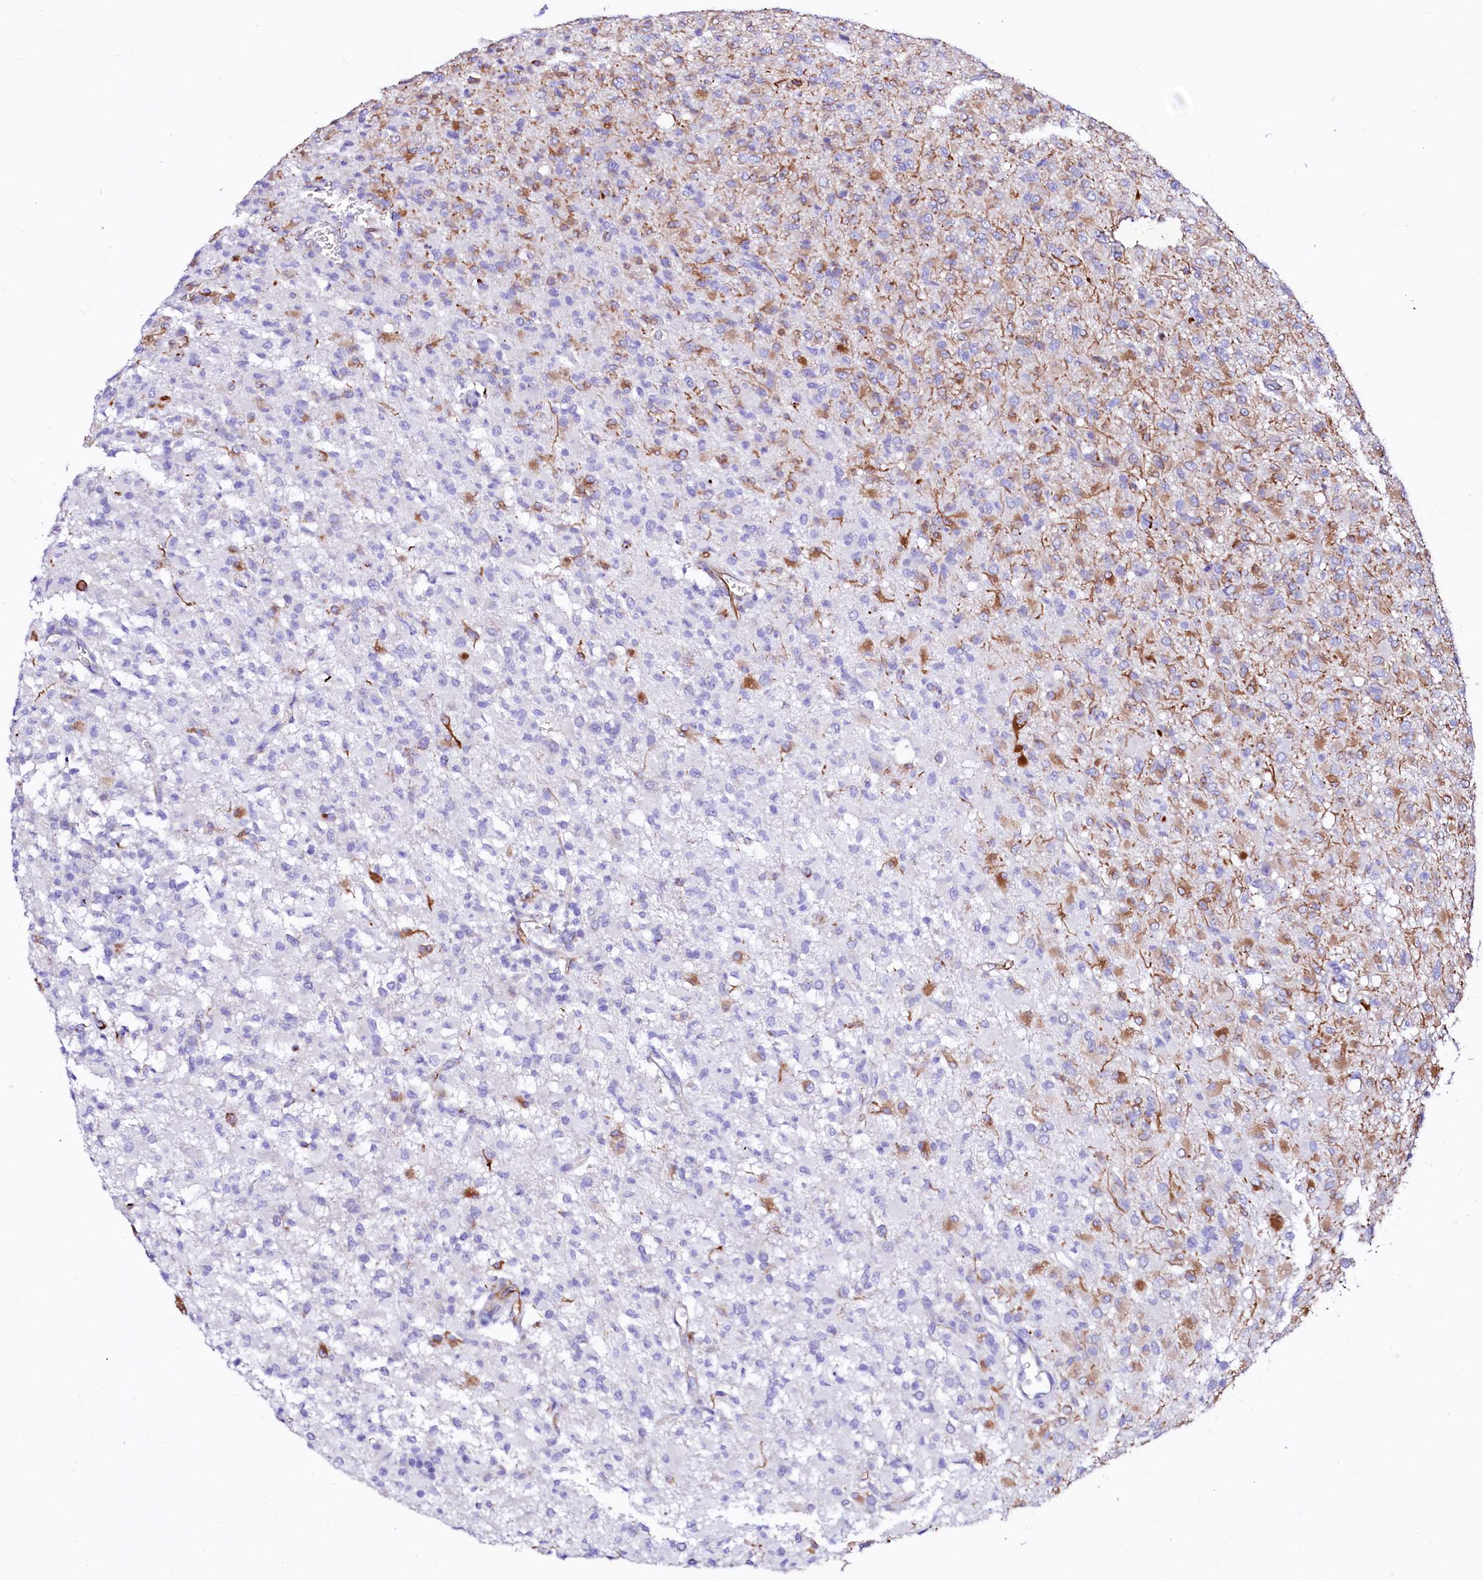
{"staining": {"intensity": "moderate", "quantity": "<25%", "location": "cytoplasmic/membranous"}, "tissue": "glioma", "cell_type": "Tumor cells", "image_type": "cancer", "snomed": [{"axis": "morphology", "description": "Glioma, malignant, High grade"}, {"axis": "topography", "description": "Brain"}], "caption": "An immunohistochemistry (IHC) histopathology image of neoplastic tissue is shown. Protein staining in brown shows moderate cytoplasmic/membranous positivity in glioma within tumor cells.", "gene": "SFR1", "patient": {"sex": "female", "age": 57}}